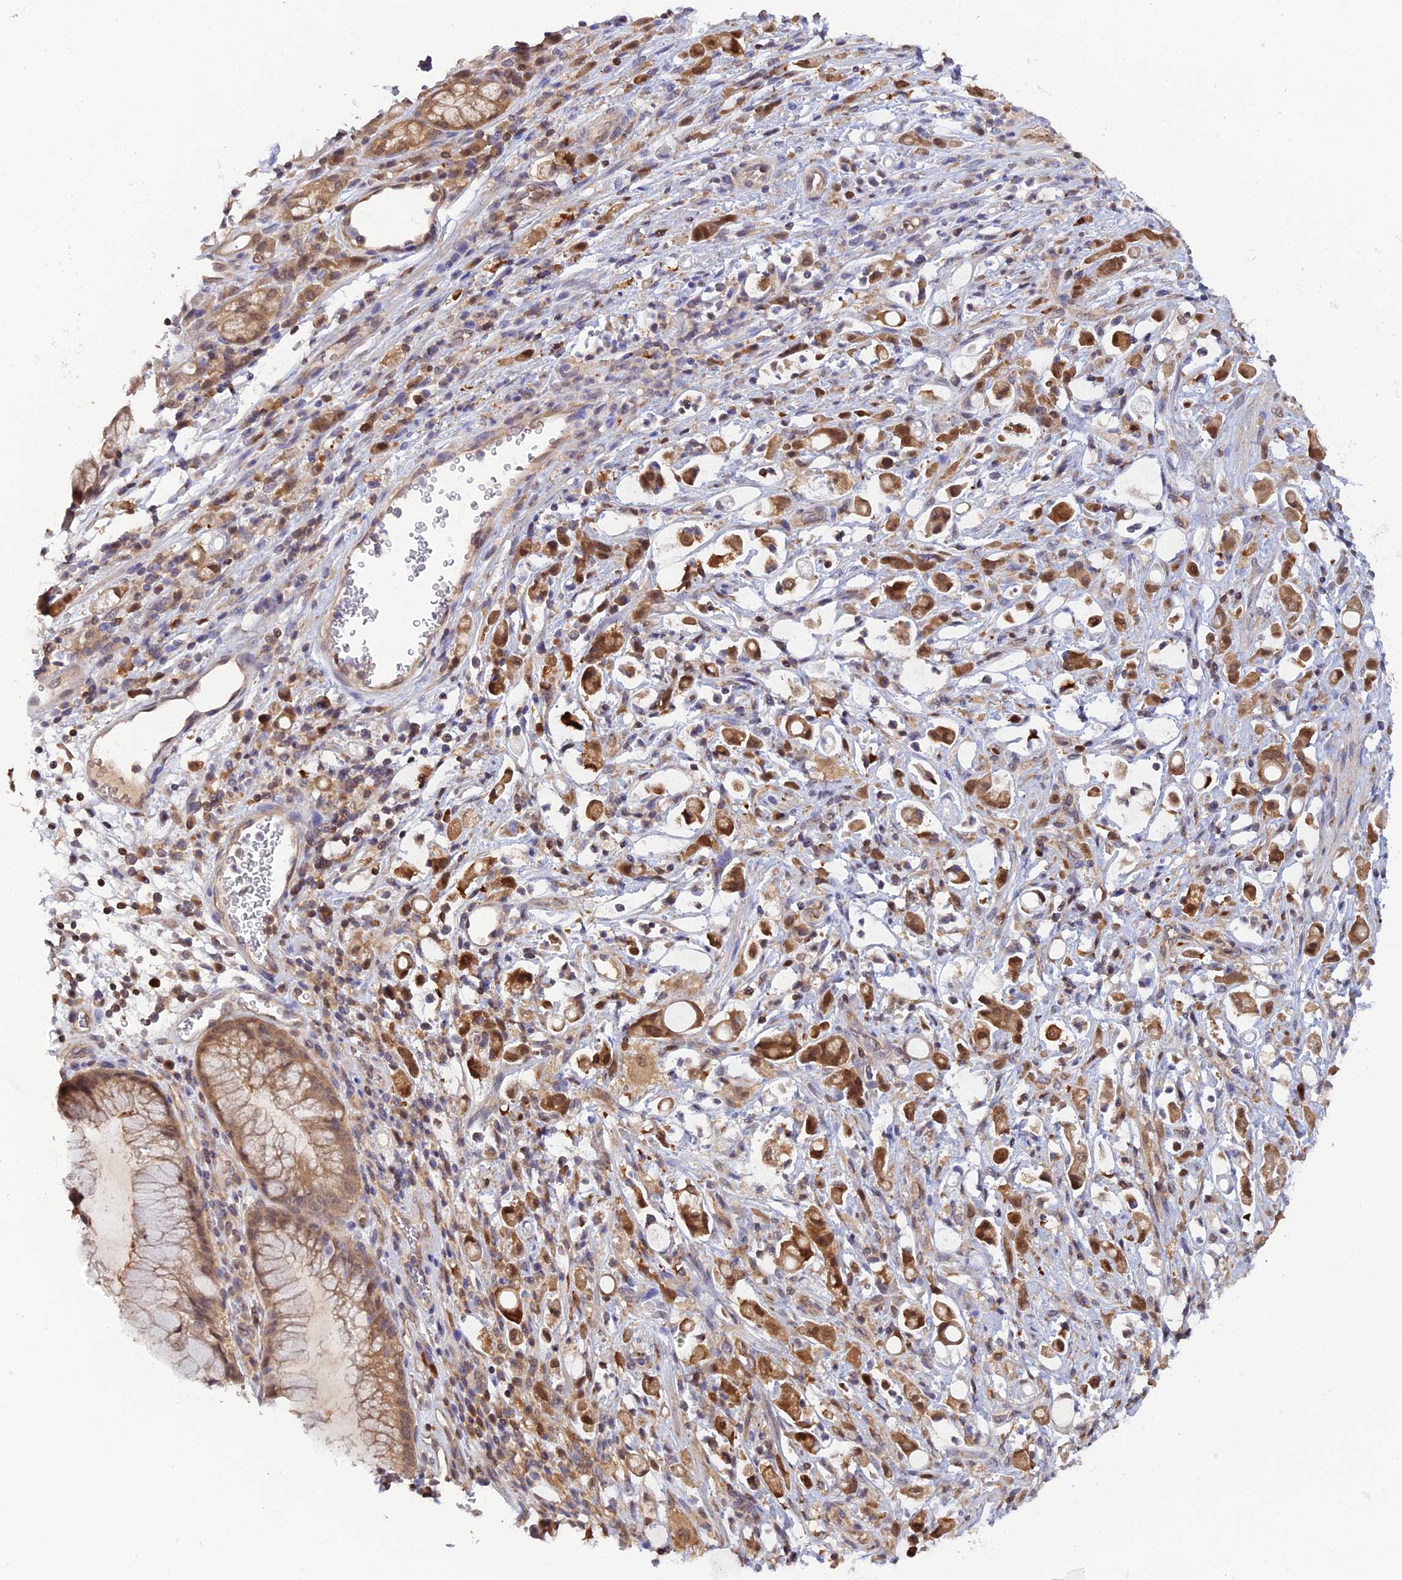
{"staining": {"intensity": "moderate", "quantity": ">75%", "location": "cytoplasmic/membranous,nuclear"}, "tissue": "stomach cancer", "cell_type": "Tumor cells", "image_type": "cancer", "snomed": [{"axis": "morphology", "description": "Adenocarcinoma, NOS"}, {"axis": "topography", "description": "Stomach"}], "caption": "Immunohistochemistry (IHC) photomicrograph of neoplastic tissue: adenocarcinoma (stomach) stained using immunohistochemistry shows medium levels of moderate protein expression localized specifically in the cytoplasmic/membranous and nuclear of tumor cells, appearing as a cytoplasmic/membranous and nuclear brown color.", "gene": "HINT1", "patient": {"sex": "female", "age": 60}}